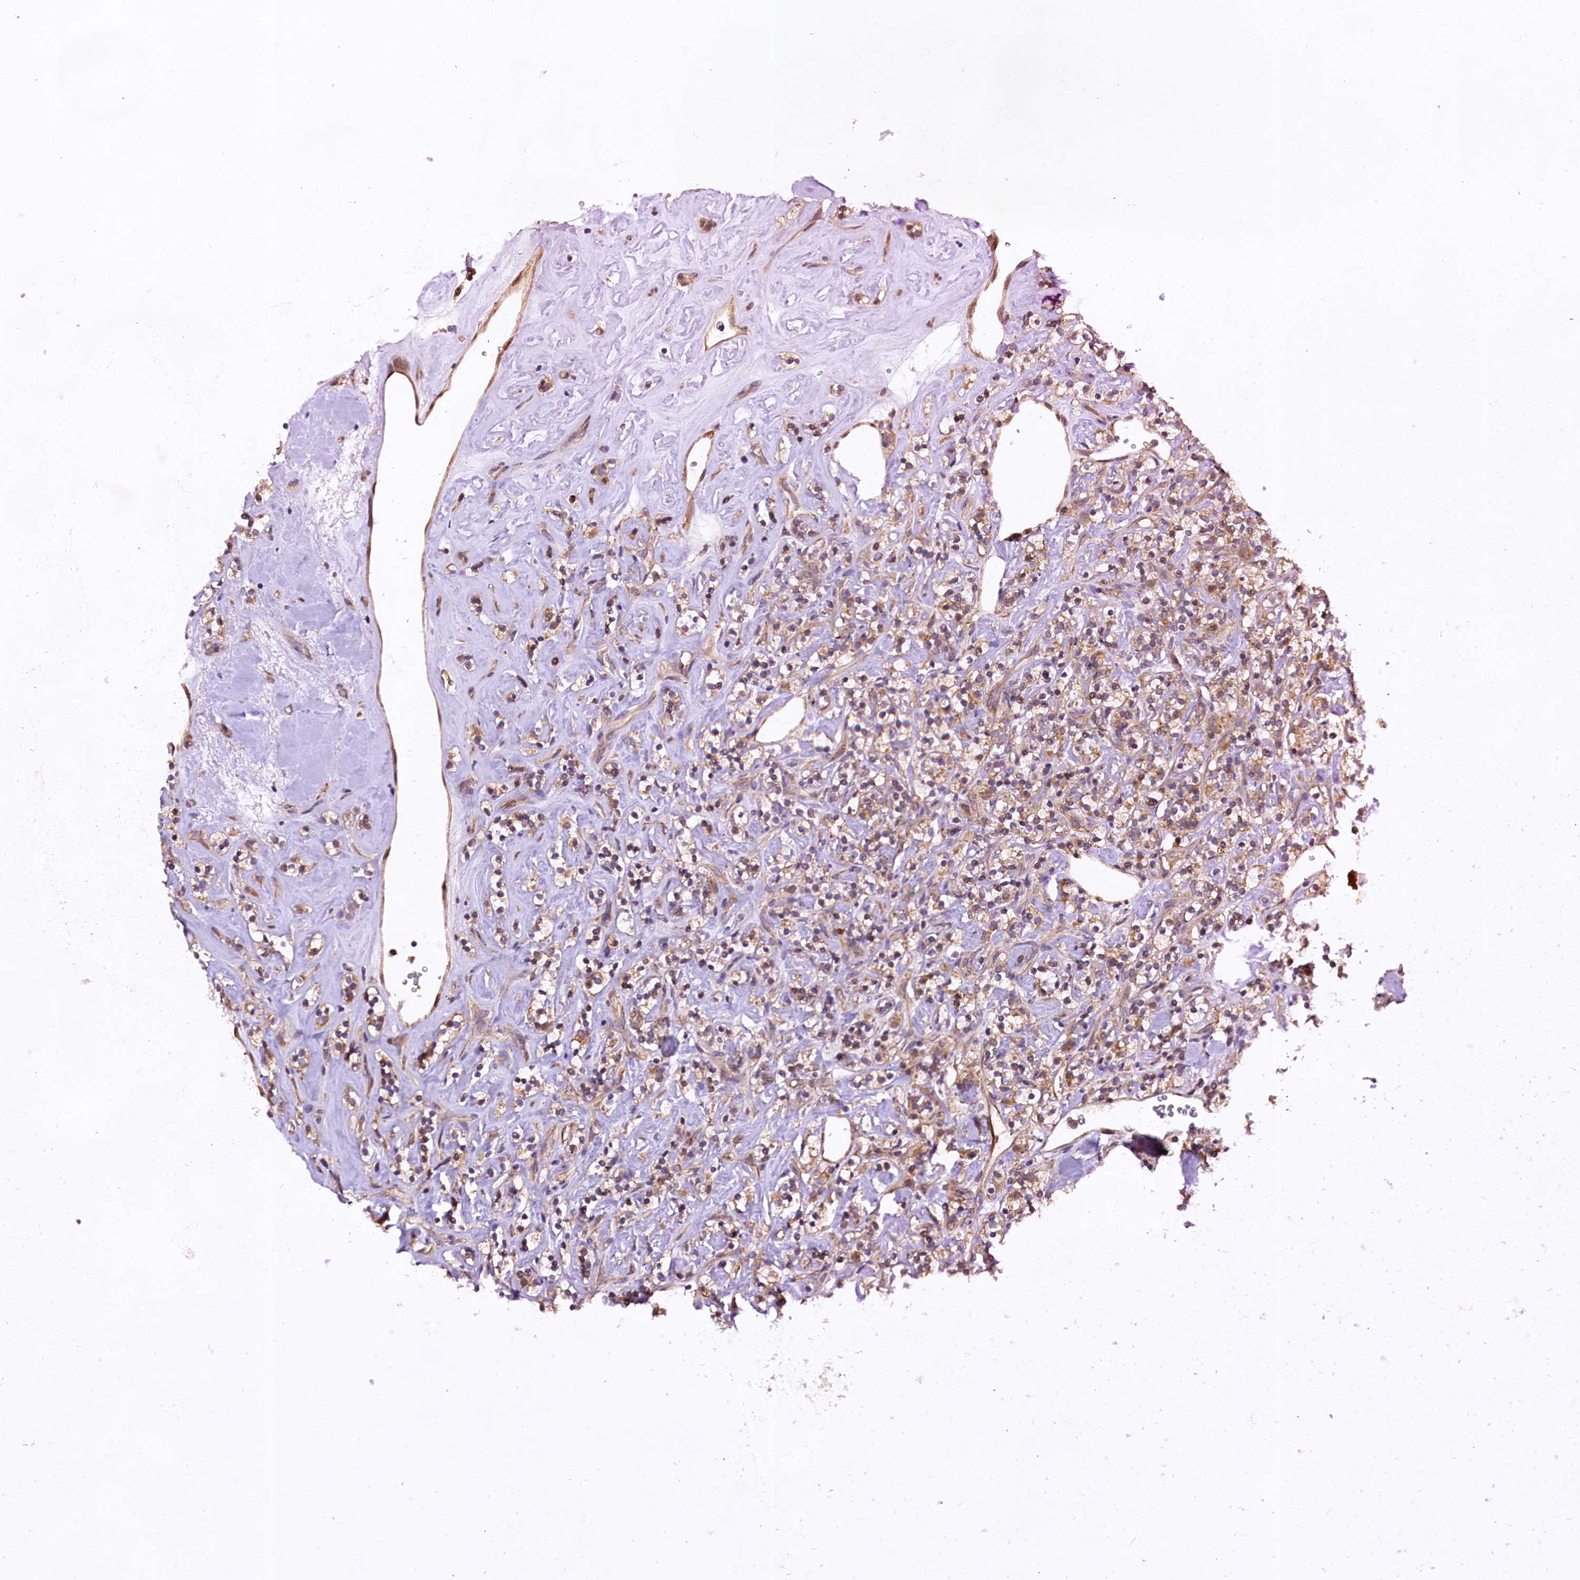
{"staining": {"intensity": "moderate", "quantity": ">75%", "location": "cytoplasmic/membranous"}, "tissue": "renal cancer", "cell_type": "Tumor cells", "image_type": "cancer", "snomed": [{"axis": "morphology", "description": "Adenocarcinoma, NOS"}, {"axis": "topography", "description": "Kidney"}], "caption": "DAB immunohistochemical staining of human renal adenocarcinoma demonstrates moderate cytoplasmic/membranous protein staining in approximately >75% of tumor cells.", "gene": "DOHH", "patient": {"sex": "male", "age": 77}}